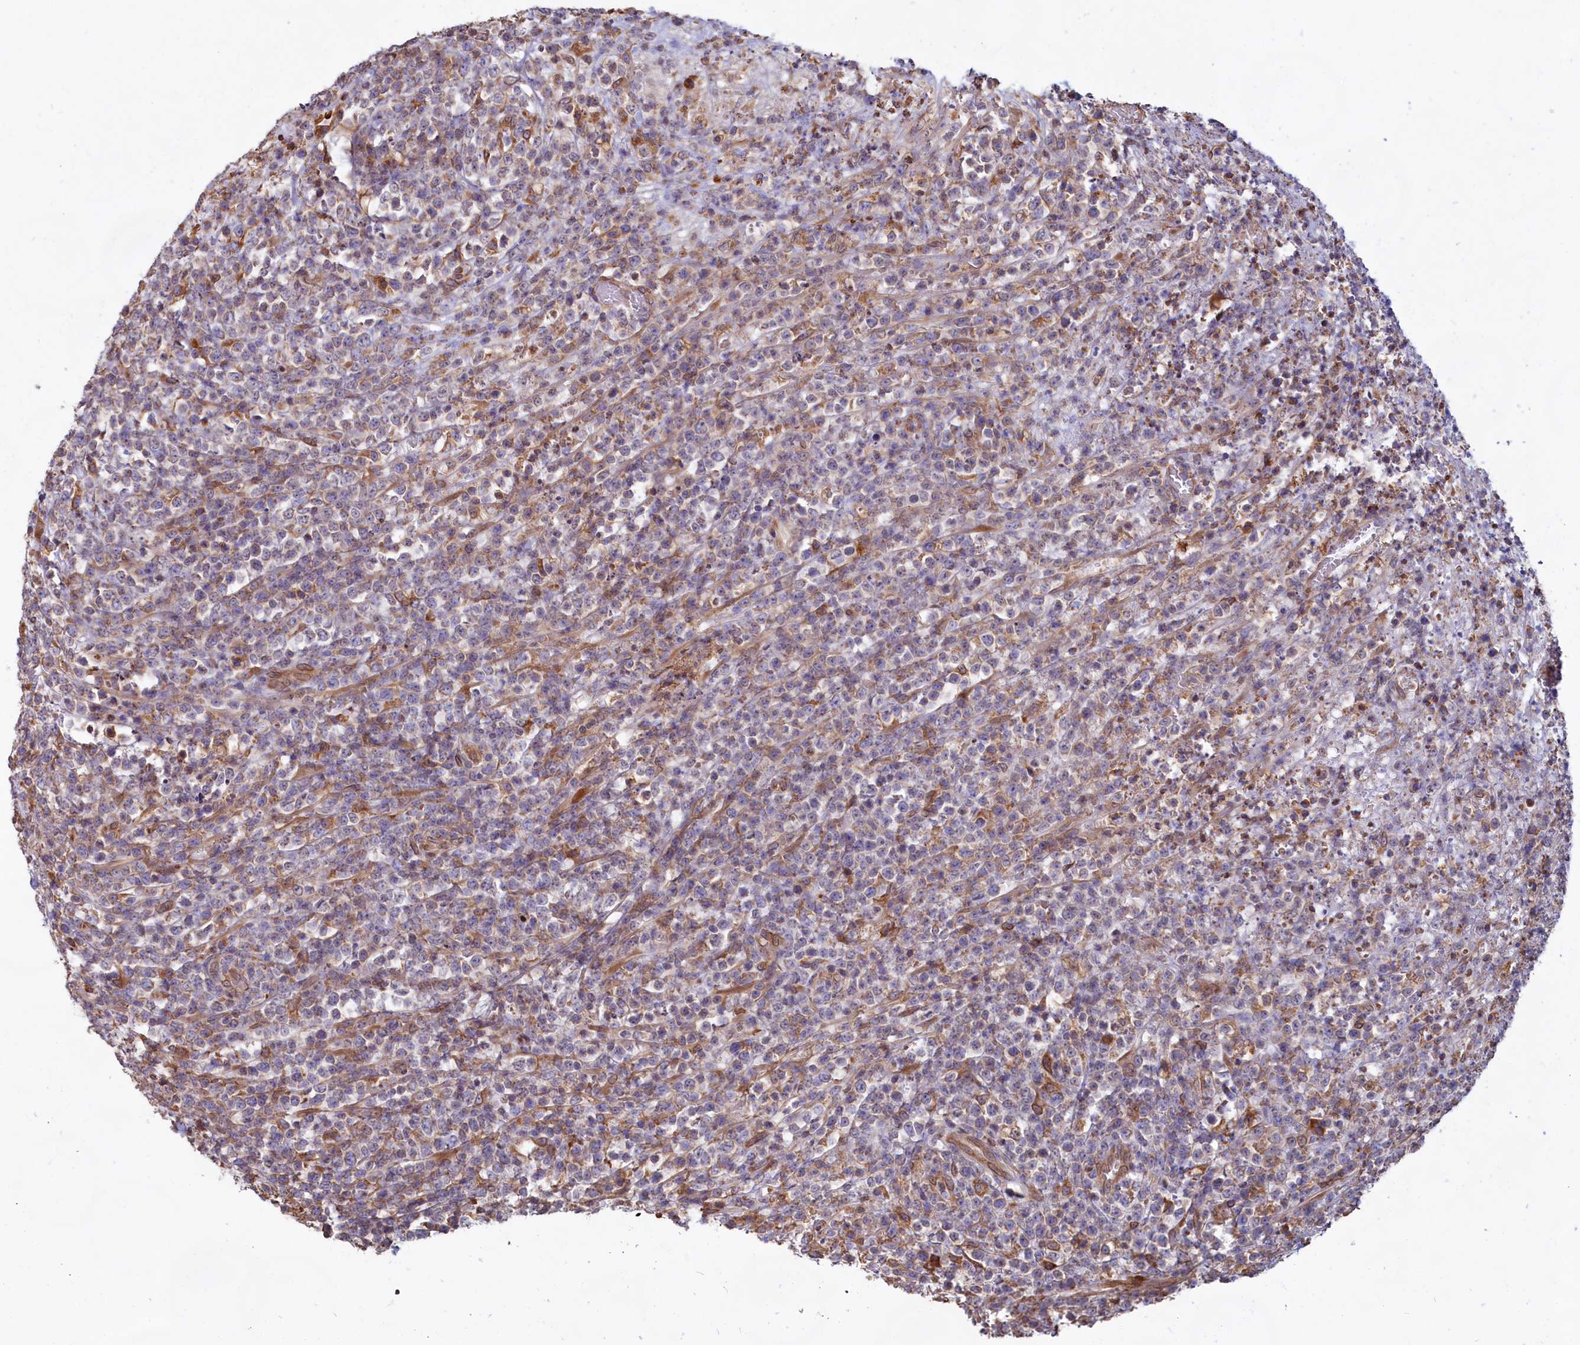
{"staining": {"intensity": "weak", "quantity": "<25%", "location": "cytoplasmic/membranous"}, "tissue": "lymphoma", "cell_type": "Tumor cells", "image_type": "cancer", "snomed": [{"axis": "morphology", "description": "Malignant lymphoma, non-Hodgkin's type, High grade"}, {"axis": "topography", "description": "Colon"}], "caption": "Human high-grade malignant lymphoma, non-Hodgkin's type stained for a protein using IHC shows no staining in tumor cells.", "gene": "TBC1D19", "patient": {"sex": "female", "age": 53}}